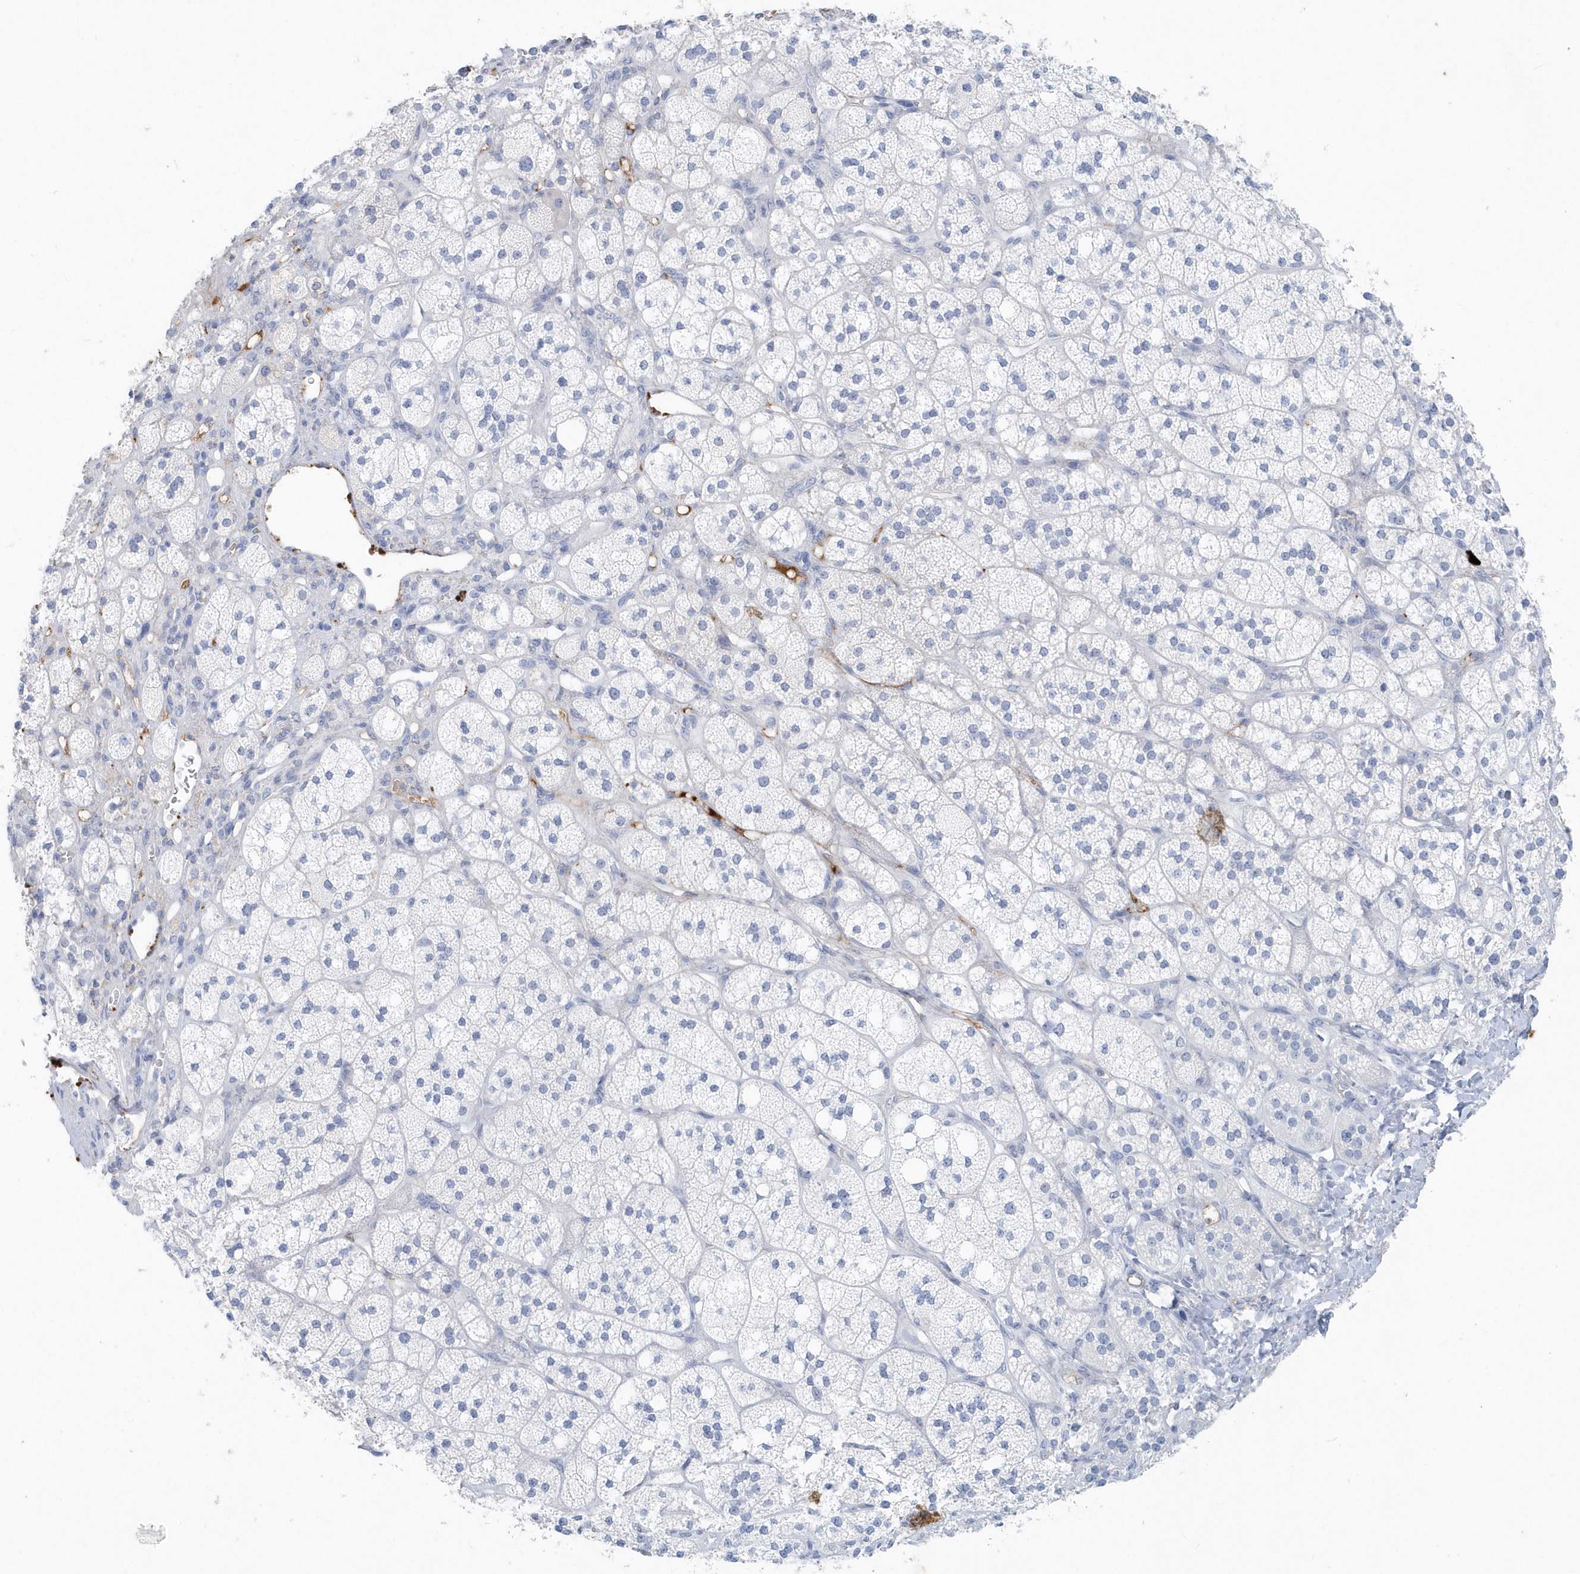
{"staining": {"intensity": "negative", "quantity": "none", "location": "none"}, "tissue": "adrenal gland", "cell_type": "Glandular cells", "image_type": "normal", "snomed": [{"axis": "morphology", "description": "Normal tissue, NOS"}, {"axis": "topography", "description": "Adrenal gland"}], "caption": "IHC photomicrograph of benign adrenal gland: human adrenal gland stained with DAB reveals no significant protein staining in glandular cells.", "gene": "JCHAIN", "patient": {"sex": "male", "age": 61}}